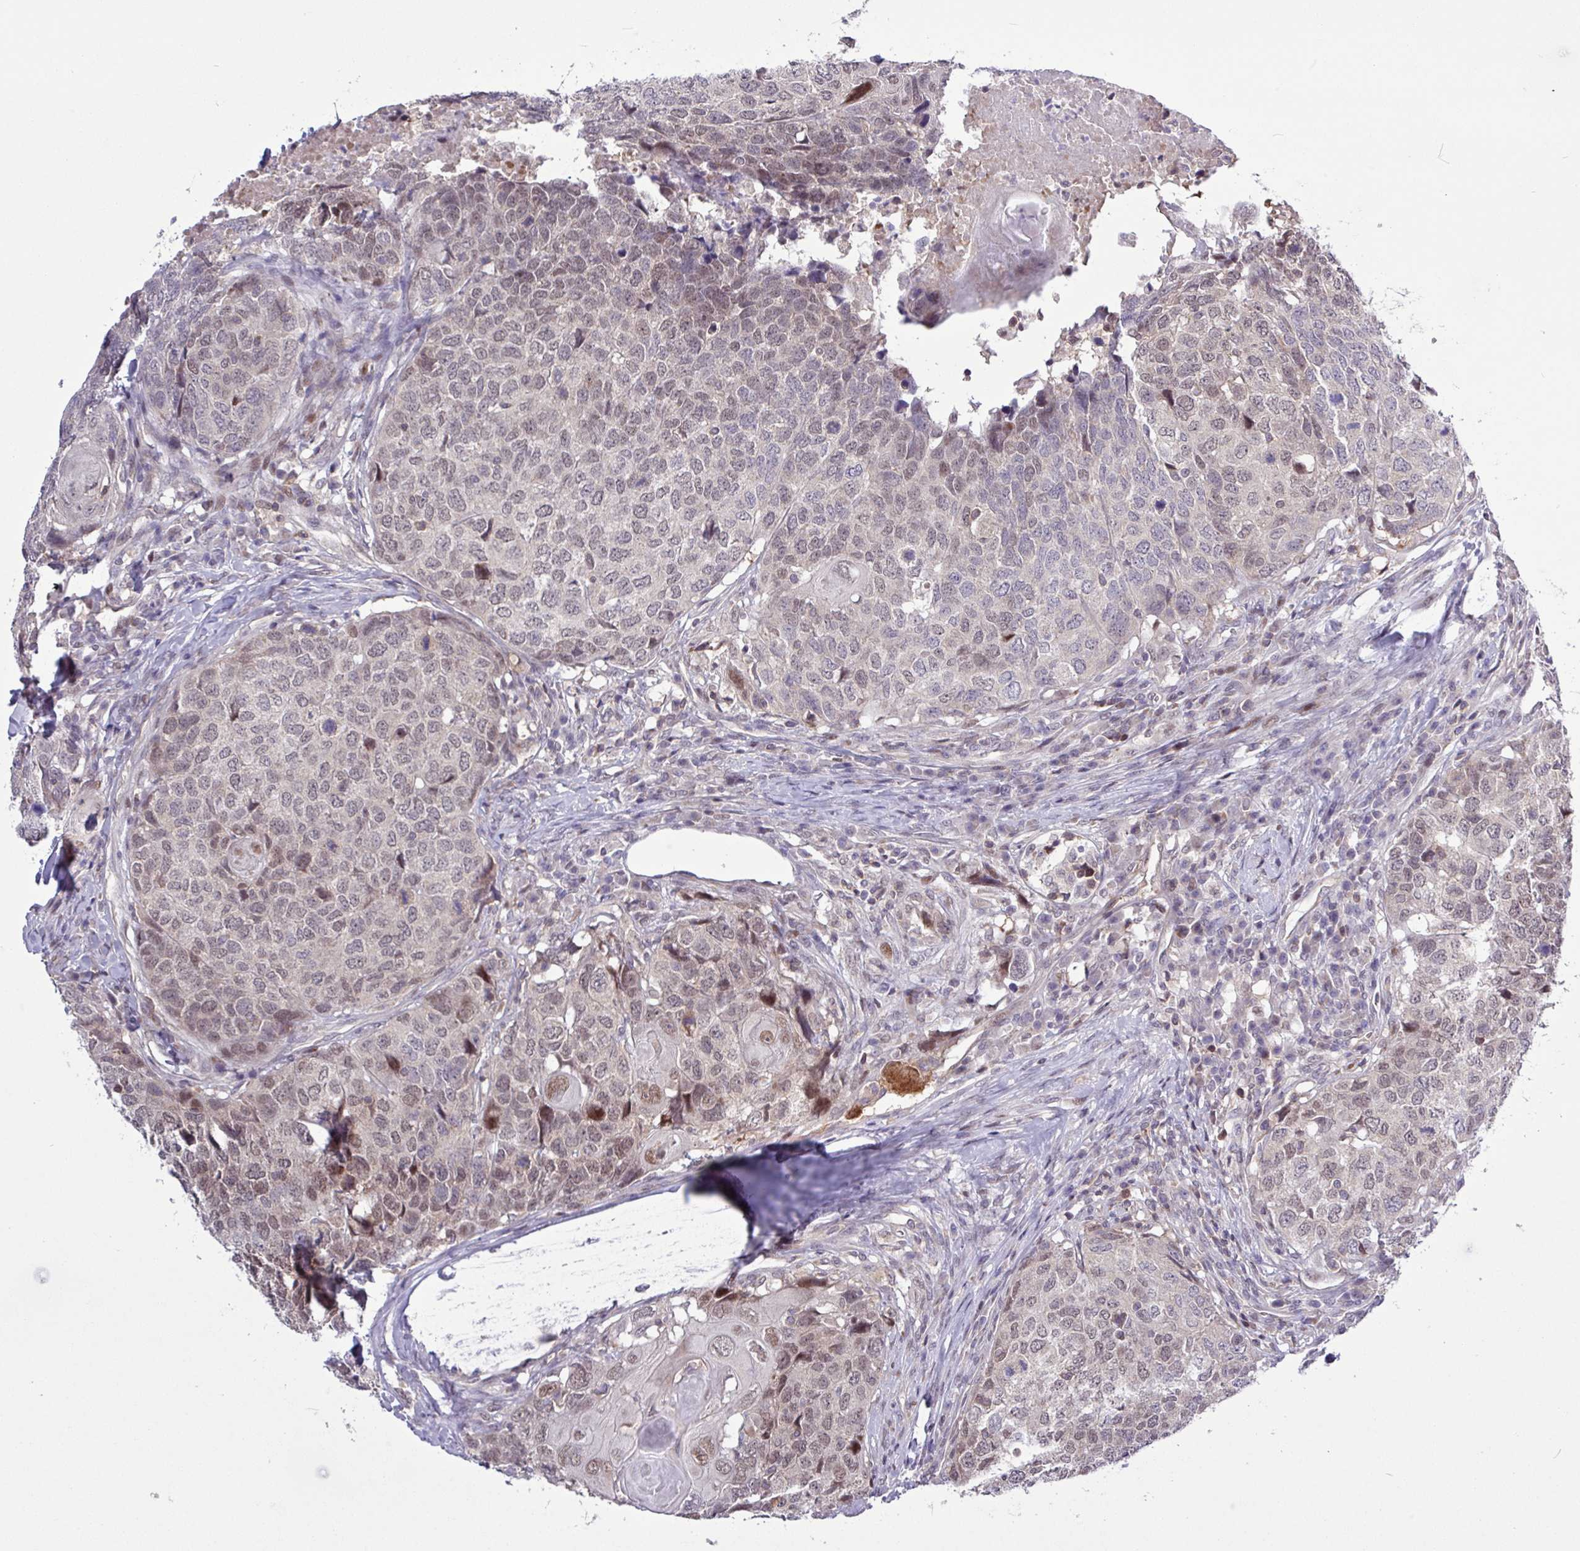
{"staining": {"intensity": "moderate", "quantity": "25%-75%", "location": "nuclear"}, "tissue": "head and neck cancer", "cell_type": "Tumor cells", "image_type": "cancer", "snomed": [{"axis": "morphology", "description": "Squamous cell carcinoma, NOS"}, {"axis": "topography", "description": "Head-Neck"}], "caption": "Moderate nuclear protein positivity is appreciated in approximately 25%-75% of tumor cells in head and neck squamous cell carcinoma. Immunohistochemistry stains the protein of interest in brown and the nuclei are stained blue.", "gene": "RTL3", "patient": {"sex": "male", "age": 66}}